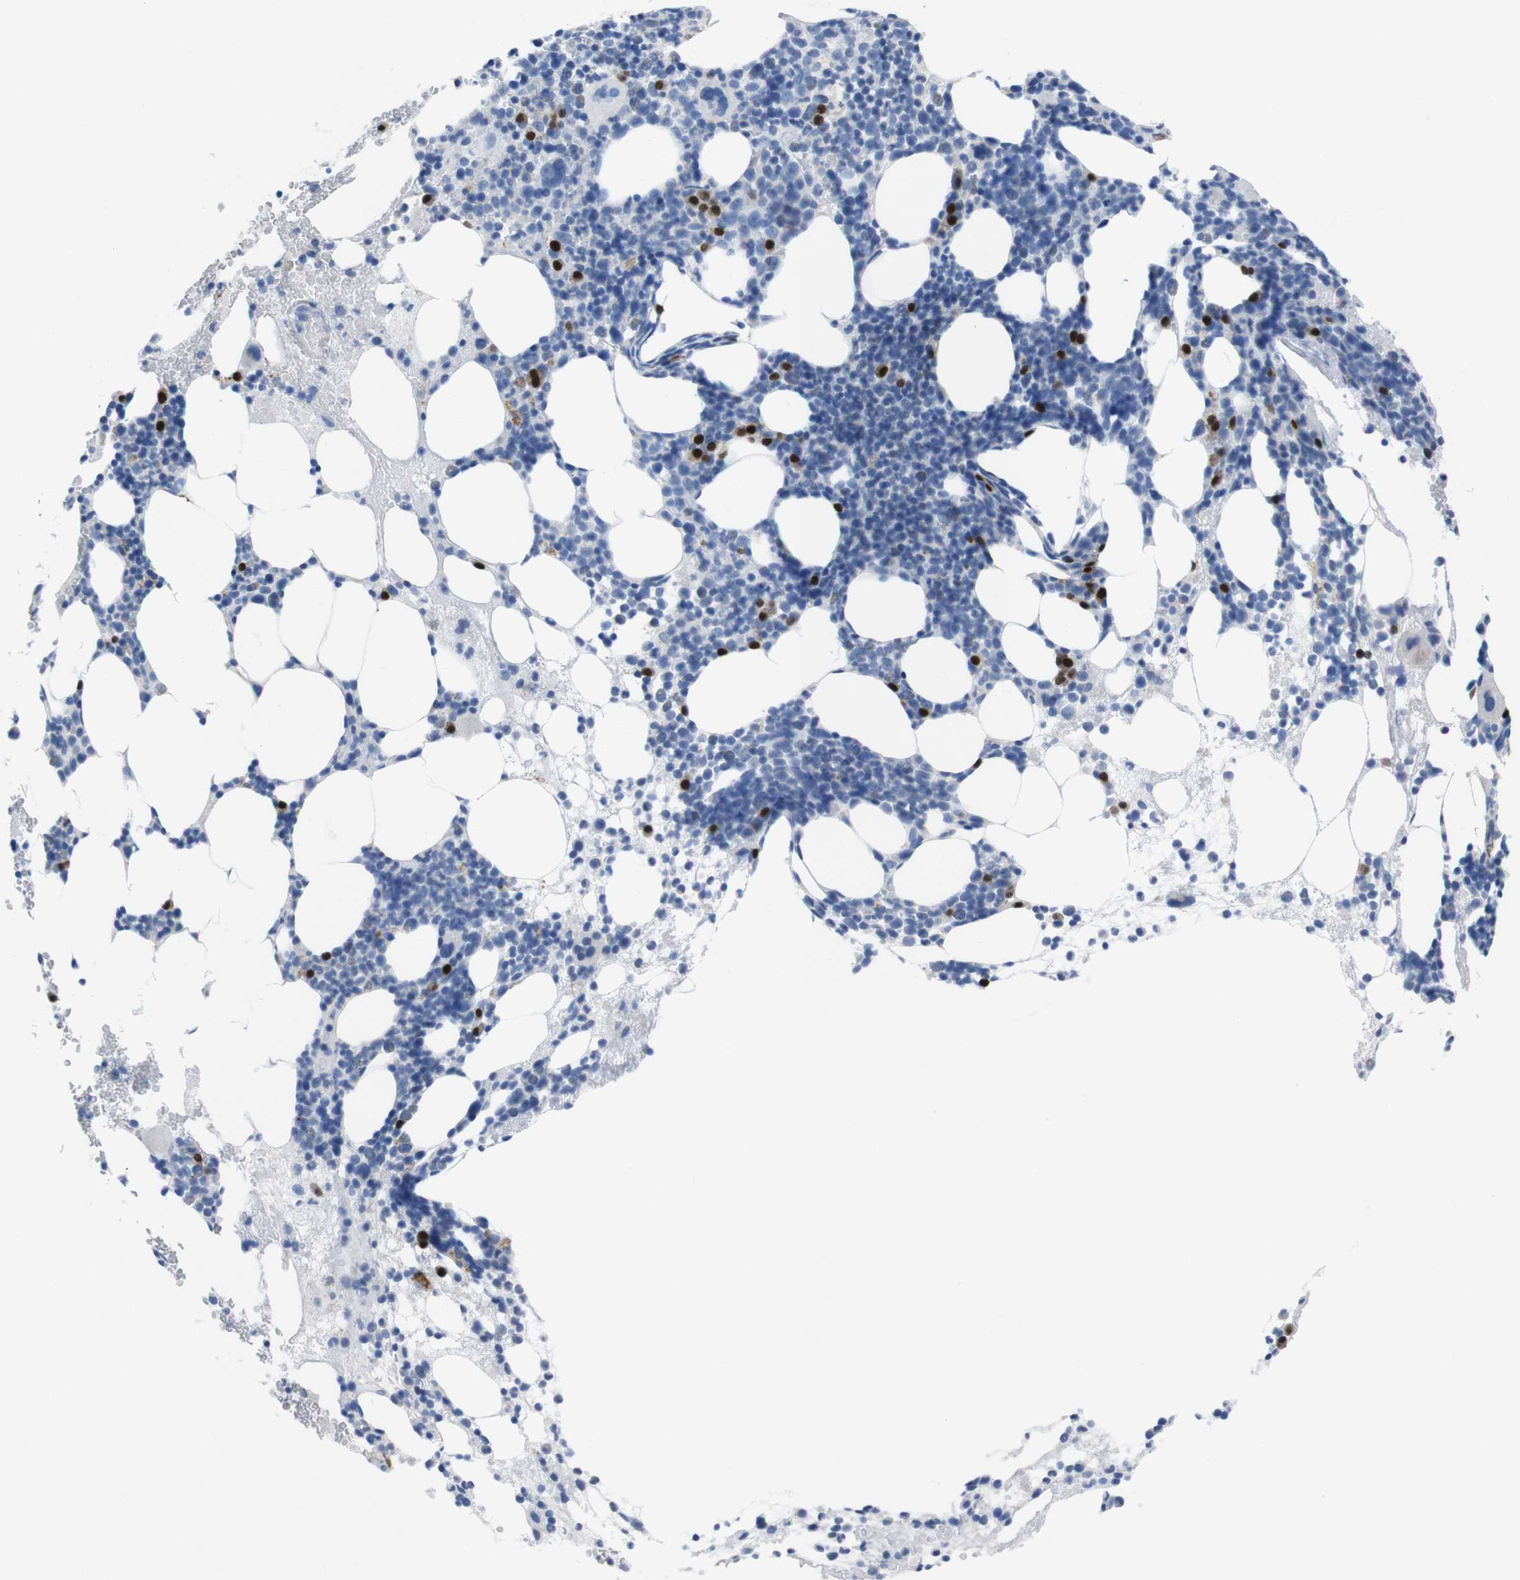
{"staining": {"intensity": "strong", "quantity": "<25%", "location": "nuclear"}, "tissue": "bone marrow", "cell_type": "Hematopoietic cells", "image_type": "normal", "snomed": [{"axis": "morphology", "description": "Normal tissue, NOS"}, {"axis": "morphology", "description": "Inflammation, NOS"}, {"axis": "topography", "description": "Bone marrow"}], "caption": "Hematopoietic cells reveal strong nuclear positivity in about <25% of cells in benign bone marrow.", "gene": "IRF4", "patient": {"sex": "female", "age": 76}}